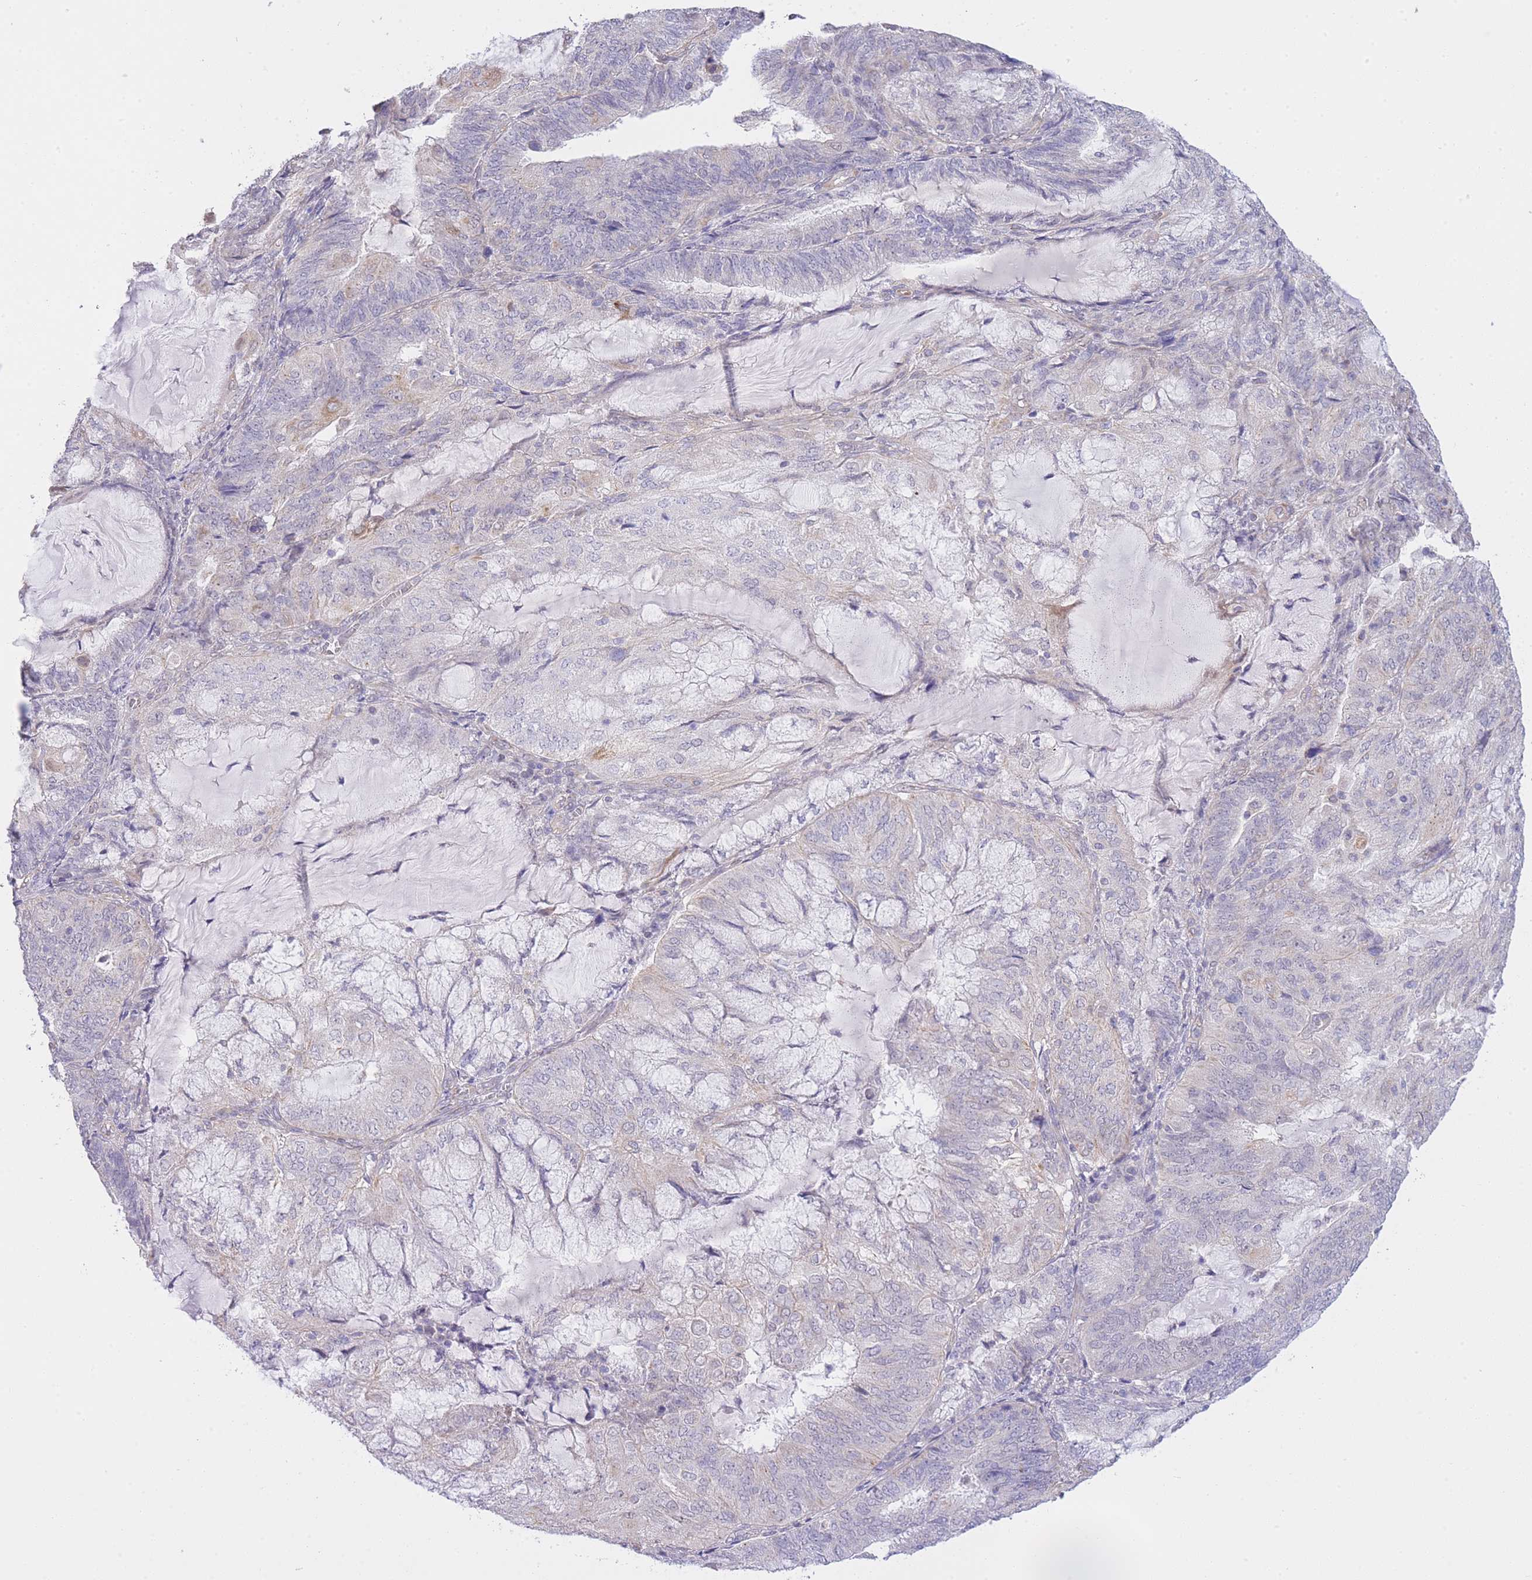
{"staining": {"intensity": "negative", "quantity": "none", "location": "none"}, "tissue": "endometrial cancer", "cell_type": "Tumor cells", "image_type": "cancer", "snomed": [{"axis": "morphology", "description": "Adenocarcinoma, NOS"}, {"axis": "topography", "description": "Endometrium"}], "caption": "High magnification brightfield microscopy of adenocarcinoma (endometrial) stained with DAB (3,3'-diaminobenzidine) (brown) and counterstained with hematoxylin (blue): tumor cells show no significant positivity.", "gene": "CTBP1", "patient": {"sex": "female", "age": 81}}